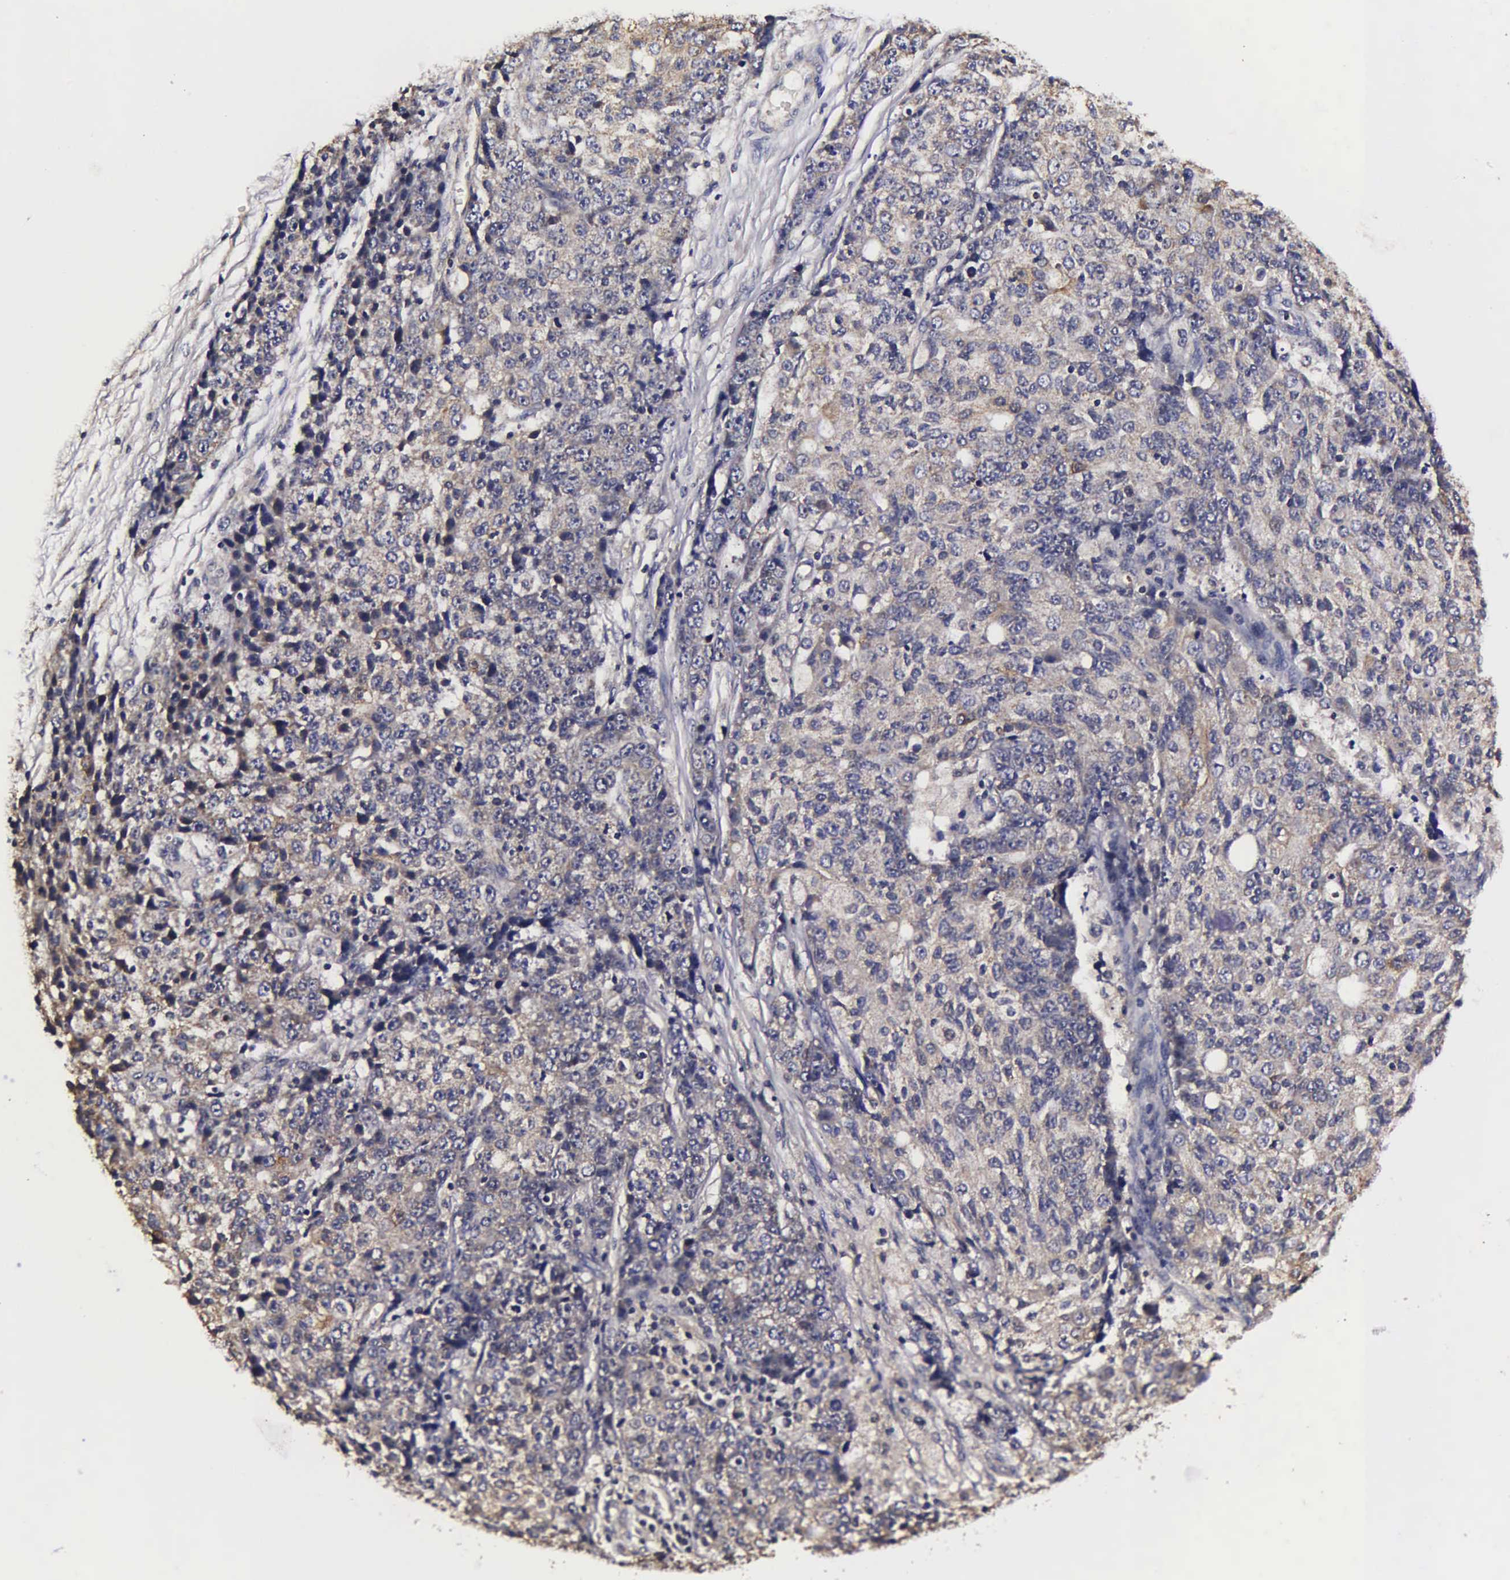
{"staining": {"intensity": "weak", "quantity": ">75%", "location": "cytoplasmic/membranous"}, "tissue": "ovarian cancer", "cell_type": "Tumor cells", "image_type": "cancer", "snomed": [{"axis": "morphology", "description": "Carcinoma, endometroid"}, {"axis": "topography", "description": "Ovary"}], "caption": "A photomicrograph showing weak cytoplasmic/membranous staining in approximately >75% of tumor cells in ovarian endometroid carcinoma, as visualized by brown immunohistochemical staining.", "gene": "PSMA3", "patient": {"sex": "female", "age": 42}}